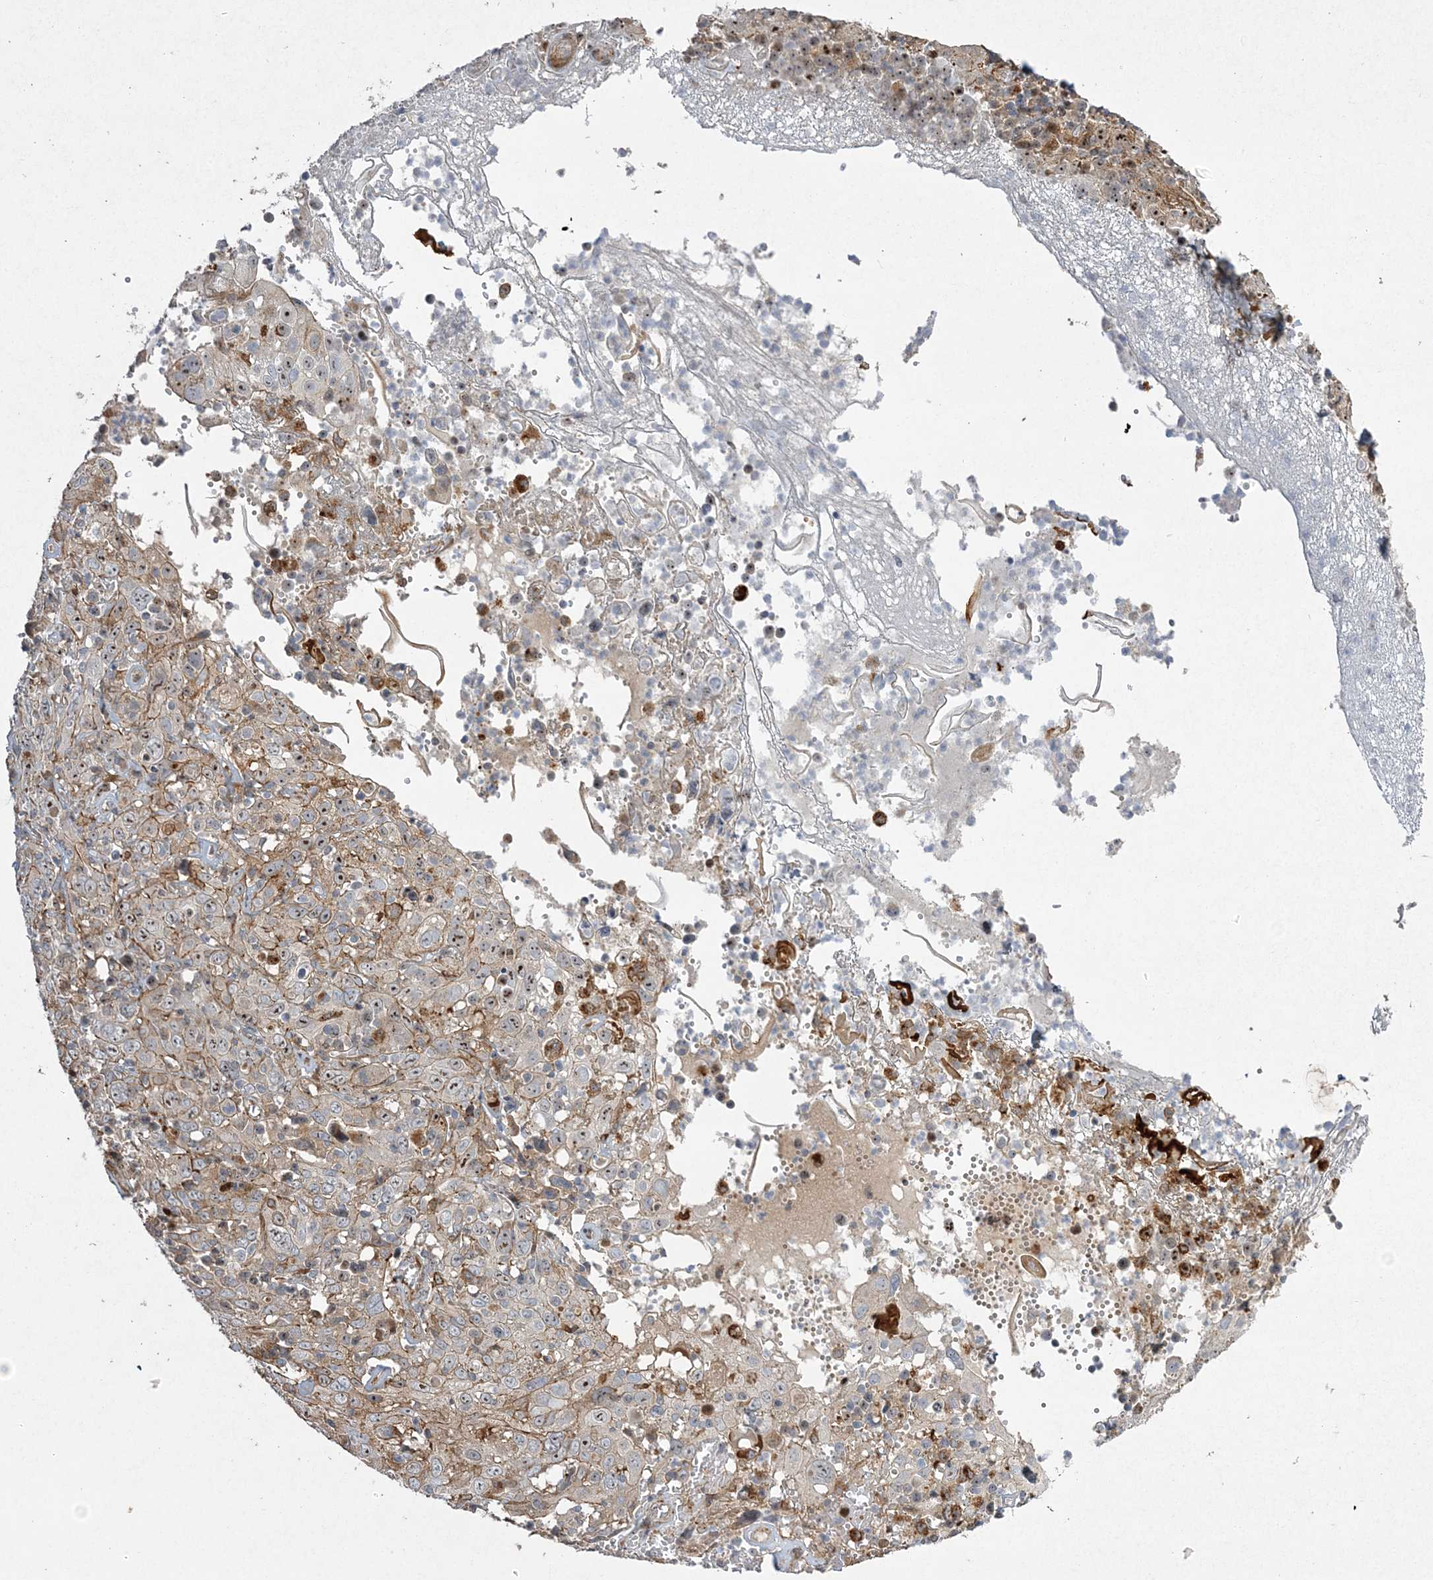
{"staining": {"intensity": "moderate", "quantity": ">75%", "location": "cytoplasmic/membranous,nuclear"}, "tissue": "cervical cancer", "cell_type": "Tumor cells", "image_type": "cancer", "snomed": [{"axis": "morphology", "description": "Squamous cell carcinoma, NOS"}, {"axis": "topography", "description": "Cervix"}], "caption": "Cervical cancer (squamous cell carcinoma) stained with a protein marker shows moderate staining in tumor cells.", "gene": "NPM3", "patient": {"sex": "female", "age": 46}}